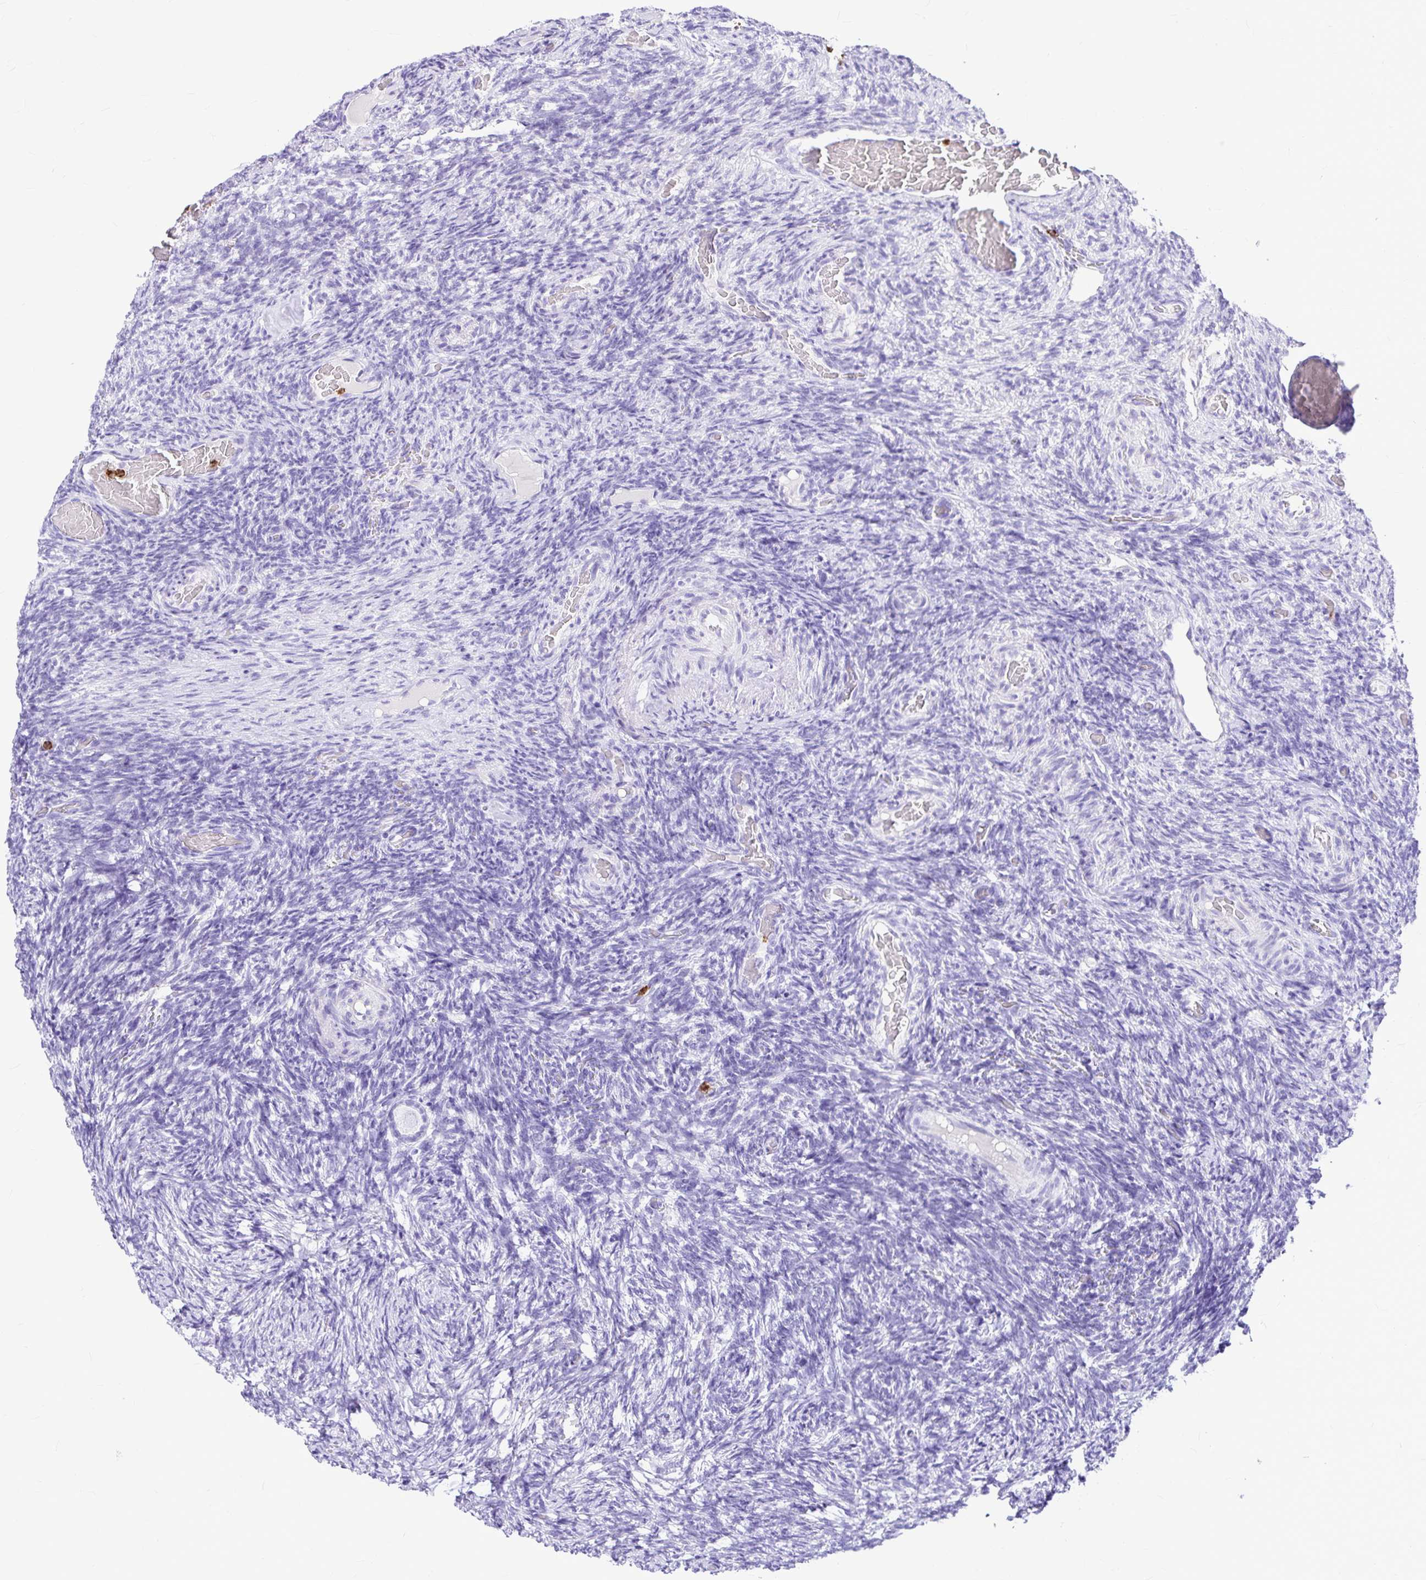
{"staining": {"intensity": "negative", "quantity": "none", "location": "none"}, "tissue": "ovary", "cell_type": "Follicle cells", "image_type": "normal", "snomed": [{"axis": "morphology", "description": "Normal tissue, NOS"}, {"axis": "topography", "description": "Ovary"}], "caption": "This is an immunohistochemistry micrograph of normal human ovary. There is no positivity in follicle cells.", "gene": "CLEC1B", "patient": {"sex": "female", "age": 34}}